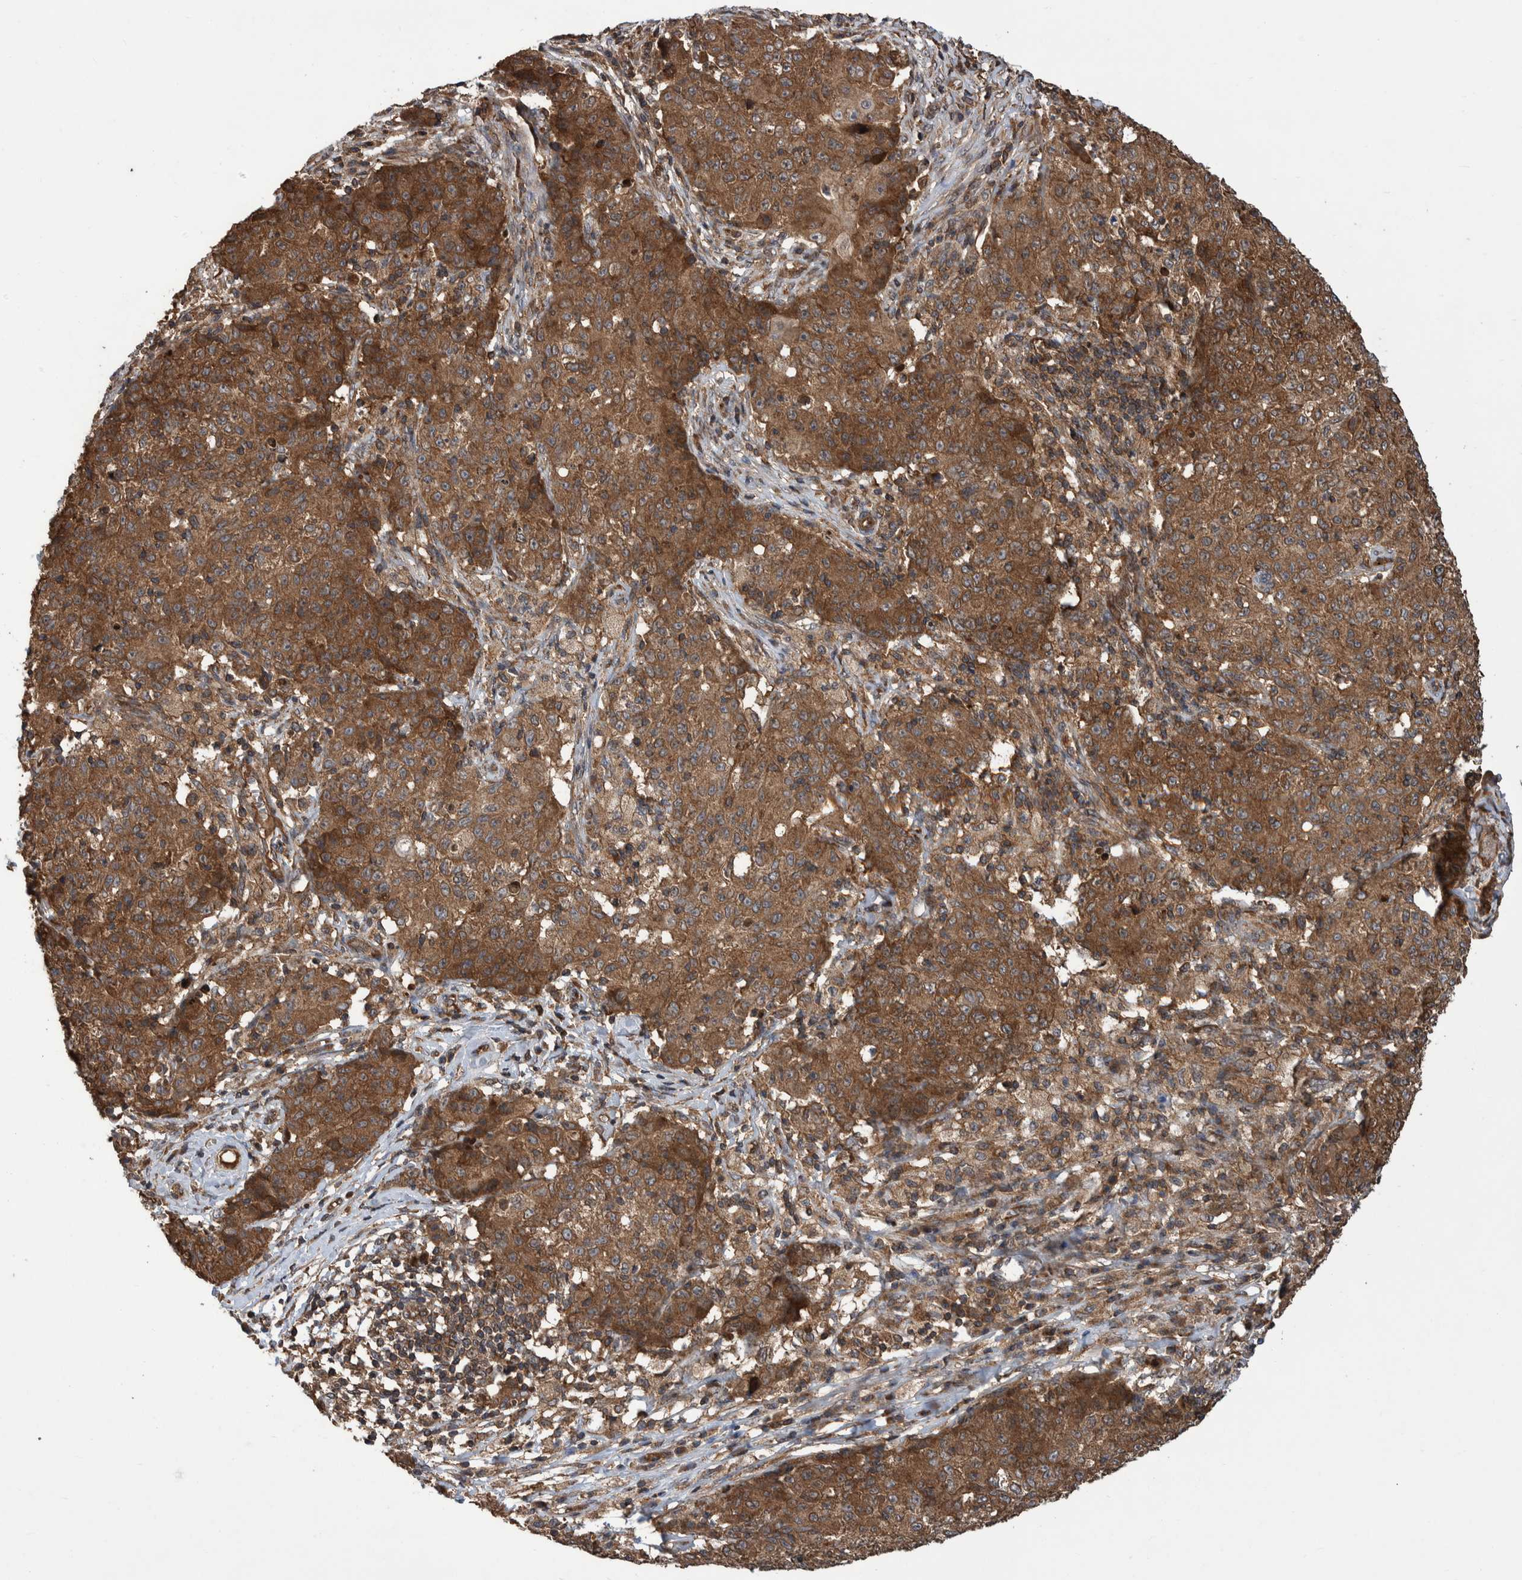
{"staining": {"intensity": "moderate", "quantity": ">75%", "location": "cytoplasmic/membranous"}, "tissue": "ovarian cancer", "cell_type": "Tumor cells", "image_type": "cancer", "snomed": [{"axis": "morphology", "description": "Carcinoma, endometroid"}, {"axis": "topography", "description": "Ovary"}], "caption": "Immunohistochemical staining of ovarian cancer demonstrates medium levels of moderate cytoplasmic/membranous positivity in approximately >75% of tumor cells.", "gene": "VBP1", "patient": {"sex": "female", "age": 42}}